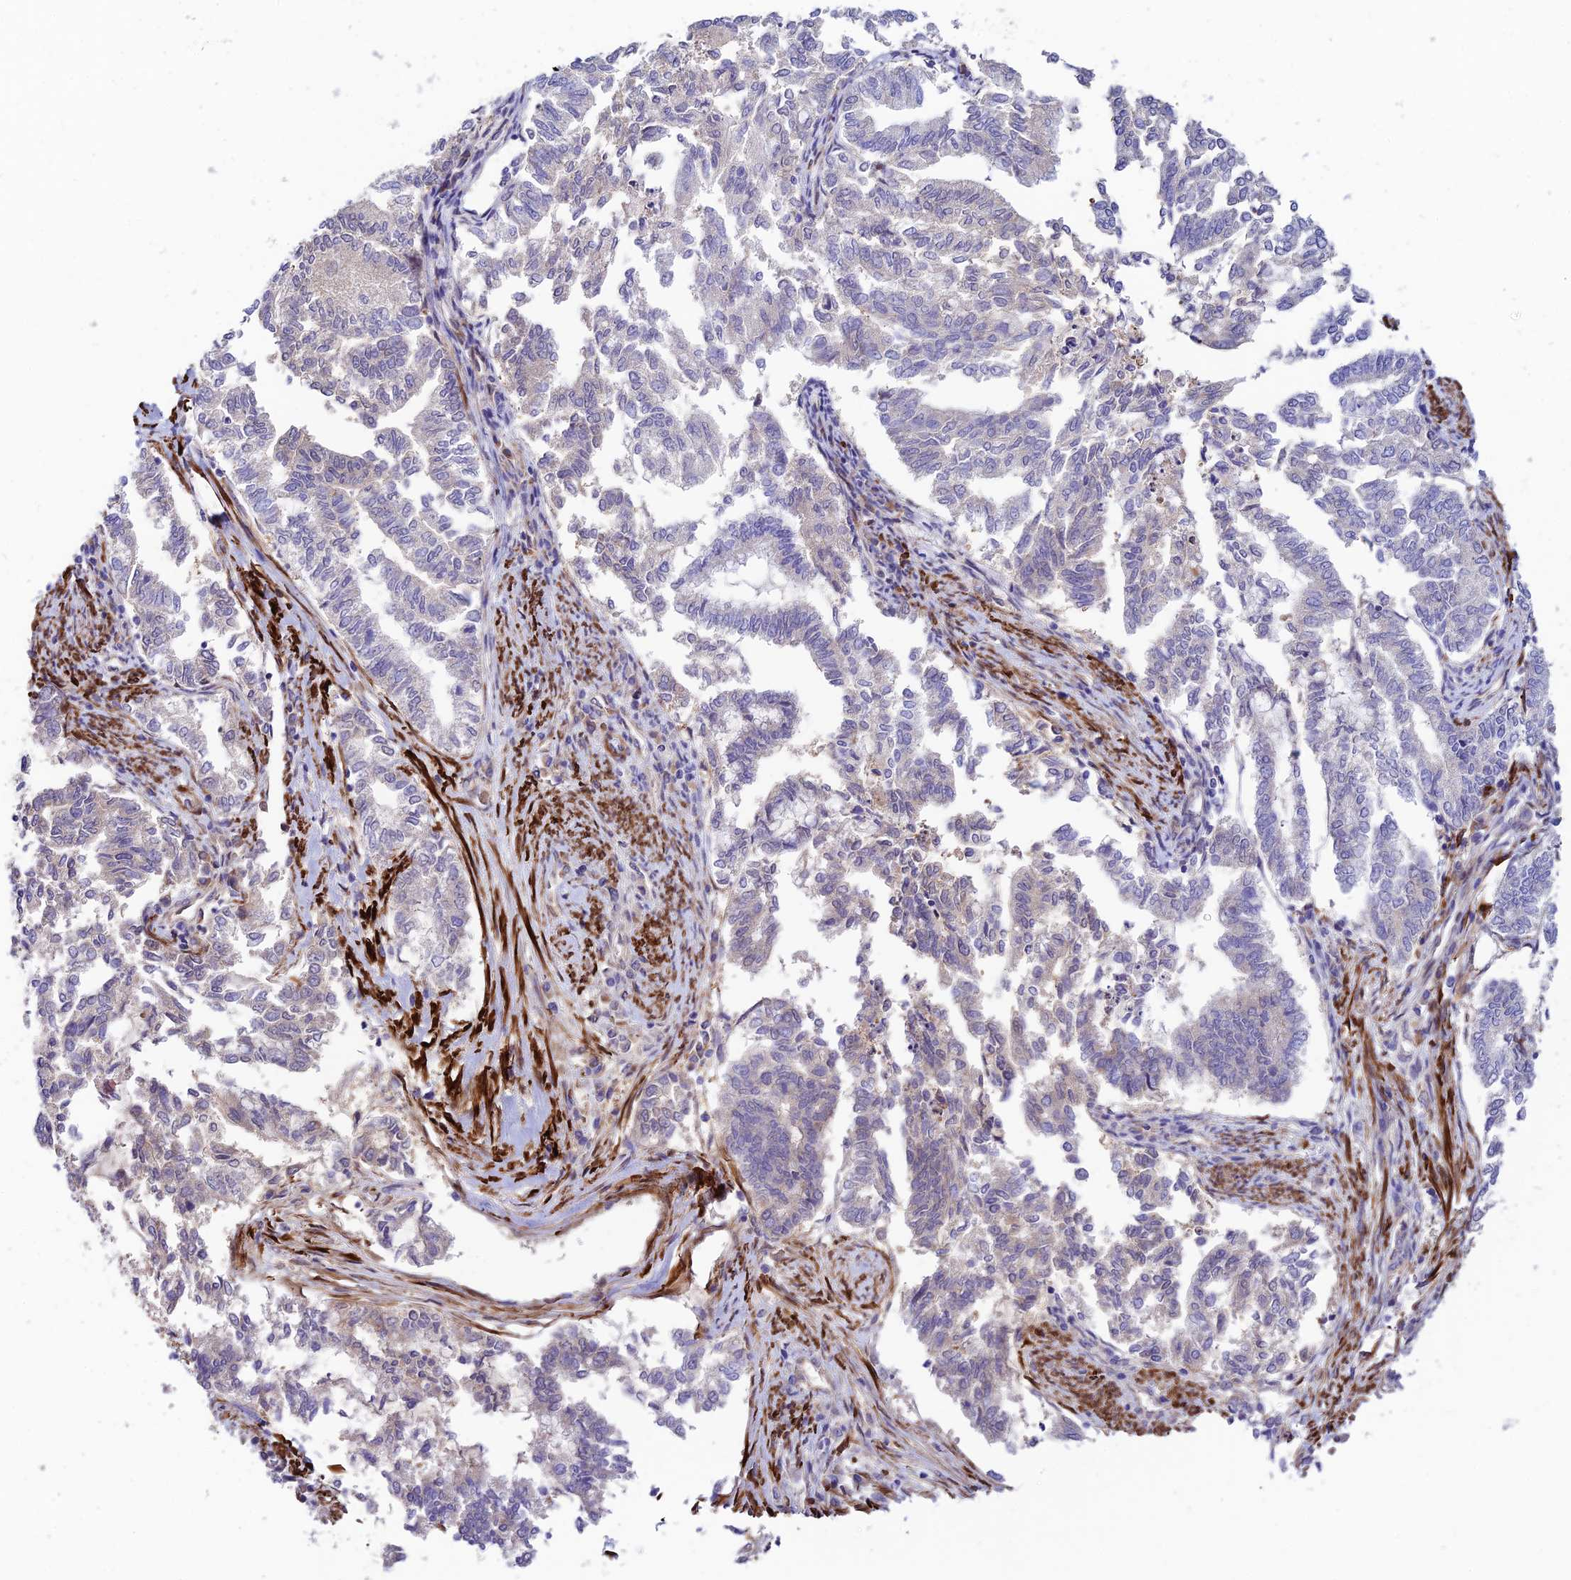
{"staining": {"intensity": "negative", "quantity": "none", "location": "none"}, "tissue": "endometrial cancer", "cell_type": "Tumor cells", "image_type": "cancer", "snomed": [{"axis": "morphology", "description": "Adenocarcinoma, NOS"}, {"axis": "topography", "description": "Endometrium"}], "caption": "IHC of endometrial cancer demonstrates no expression in tumor cells.", "gene": "ANKRD50", "patient": {"sex": "female", "age": 79}}